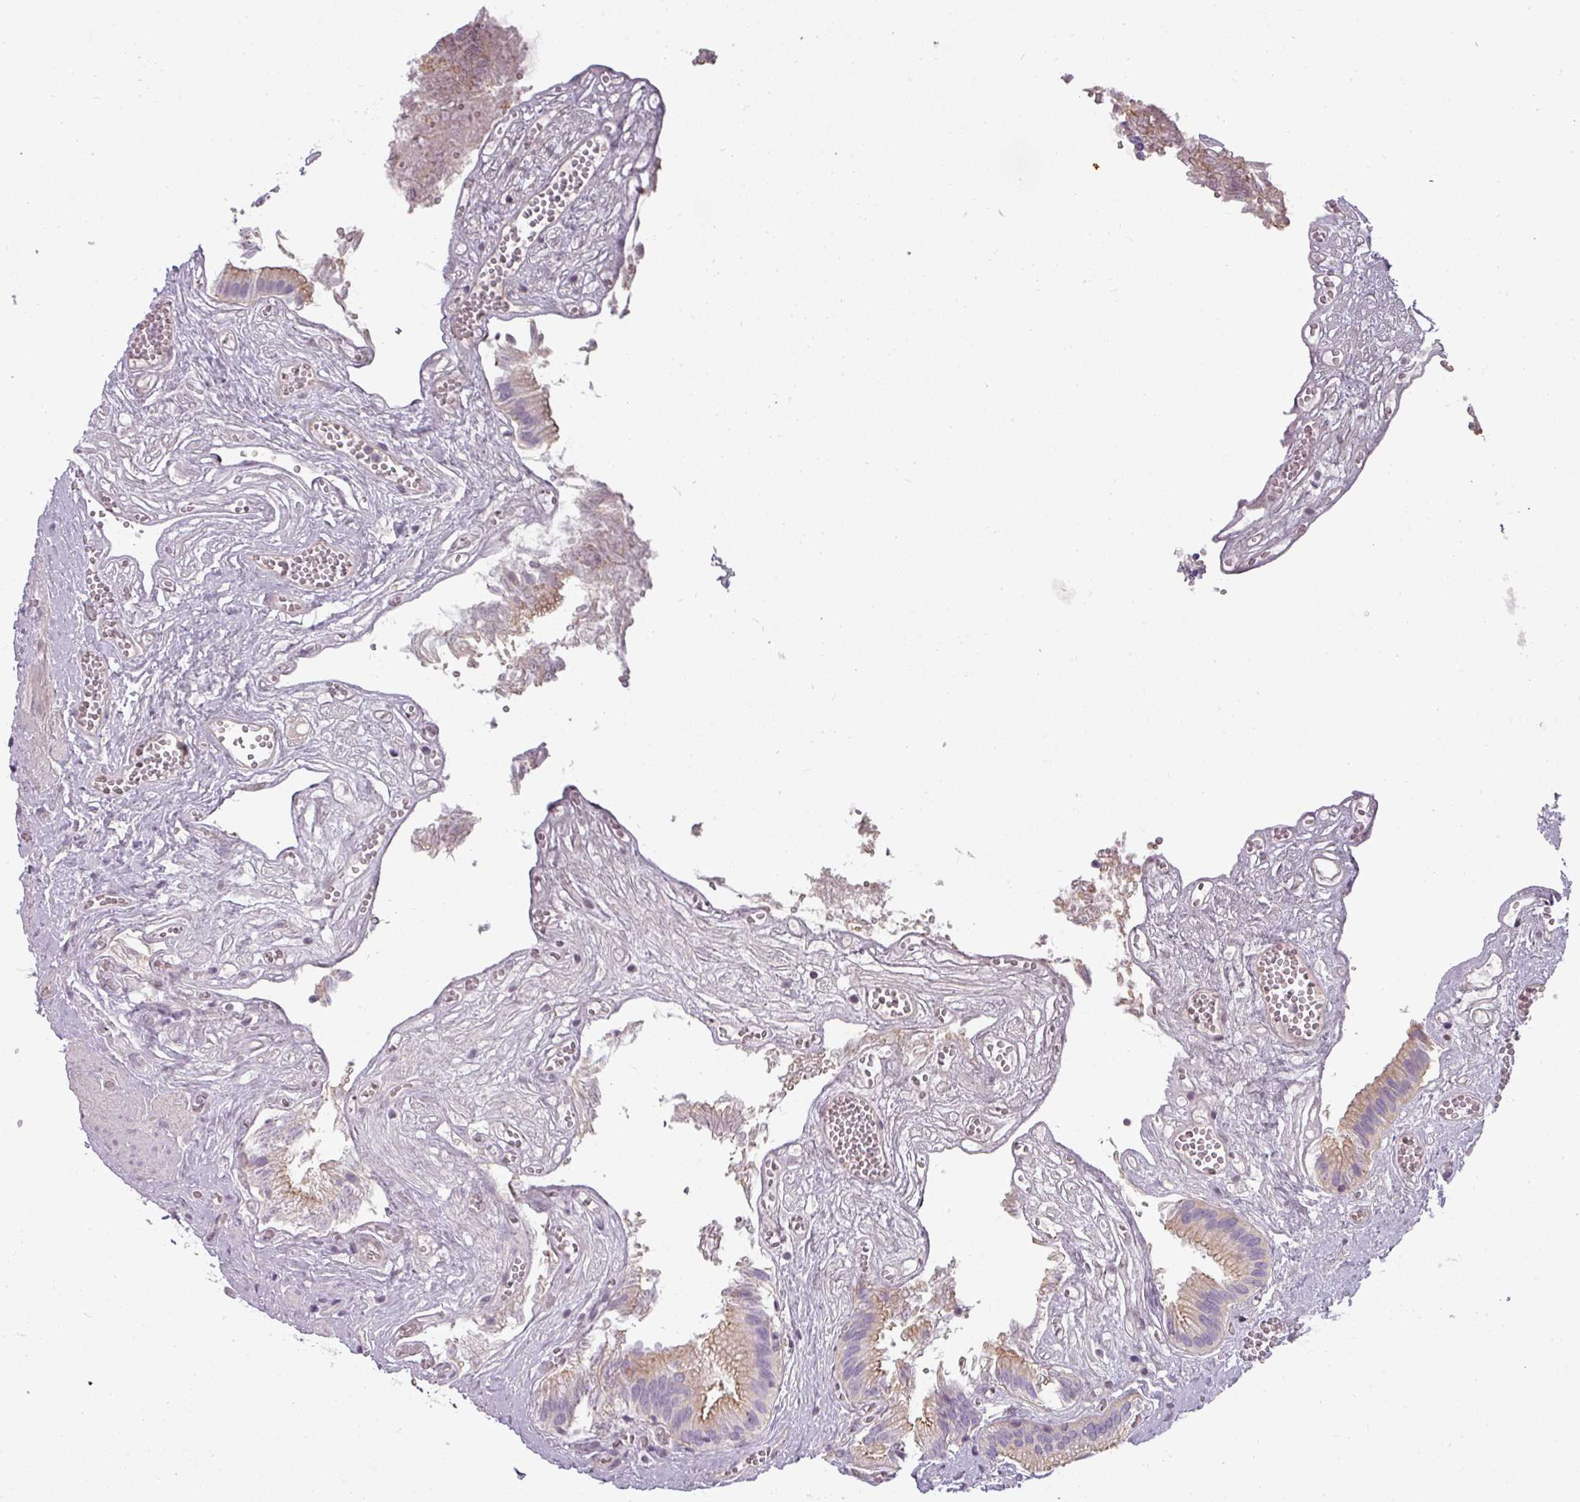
{"staining": {"intensity": "weak", "quantity": "25%-75%", "location": "cytoplasmic/membranous"}, "tissue": "gallbladder", "cell_type": "Glandular cells", "image_type": "normal", "snomed": [{"axis": "morphology", "description": "Normal tissue, NOS"}, {"axis": "topography", "description": "Gallbladder"}, {"axis": "topography", "description": "Peripheral nerve tissue"}], "caption": "A brown stain highlights weak cytoplasmic/membranous expression of a protein in glandular cells of benign human gallbladder. The protein of interest is shown in brown color, while the nuclei are stained blue.", "gene": "ASB1", "patient": {"sex": "male", "age": 17}}